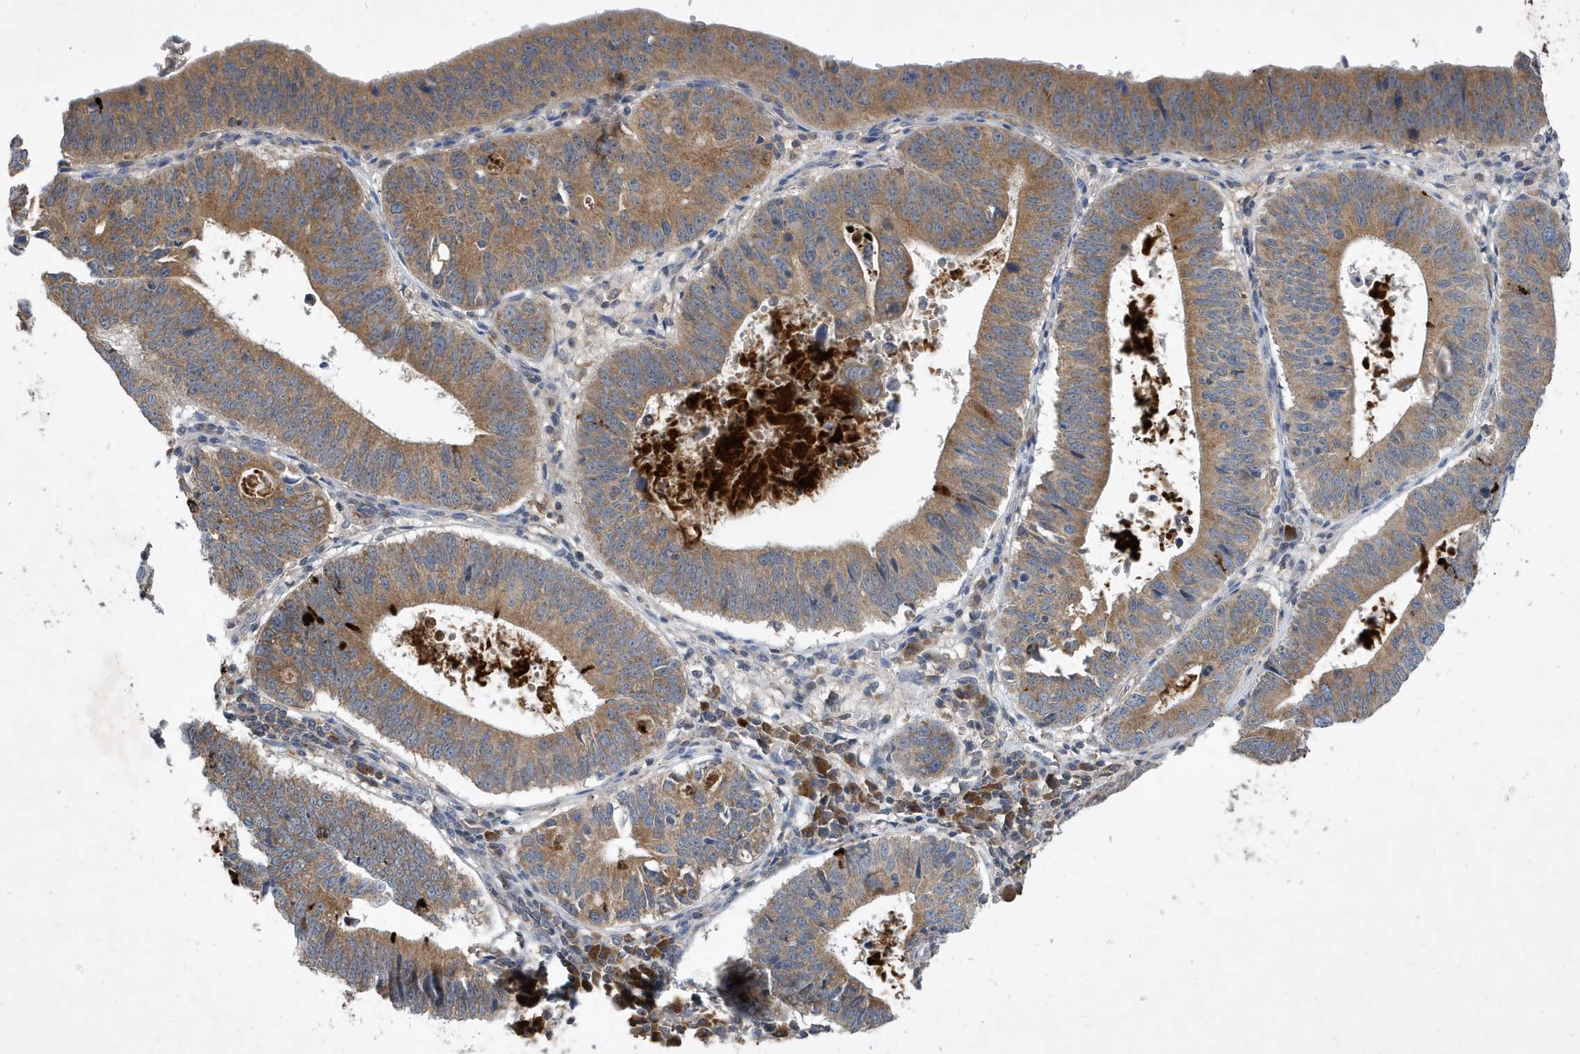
{"staining": {"intensity": "moderate", "quantity": ">75%", "location": "cytoplasmic/membranous"}, "tissue": "stomach cancer", "cell_type": "Tumor cells", "image_type": "cancer", "snomed": [{"axis": "morphology", "description": "Adenocarcinoma, NOS"}, {"axis": "topography", "description": "Stomach"}], "caption": "Human stomach adenocarcinoma stained with a protein marker displays moderate staining in tumor cells.", "gene": "STK19", "patient": {"sex": "male", "age": 59}}